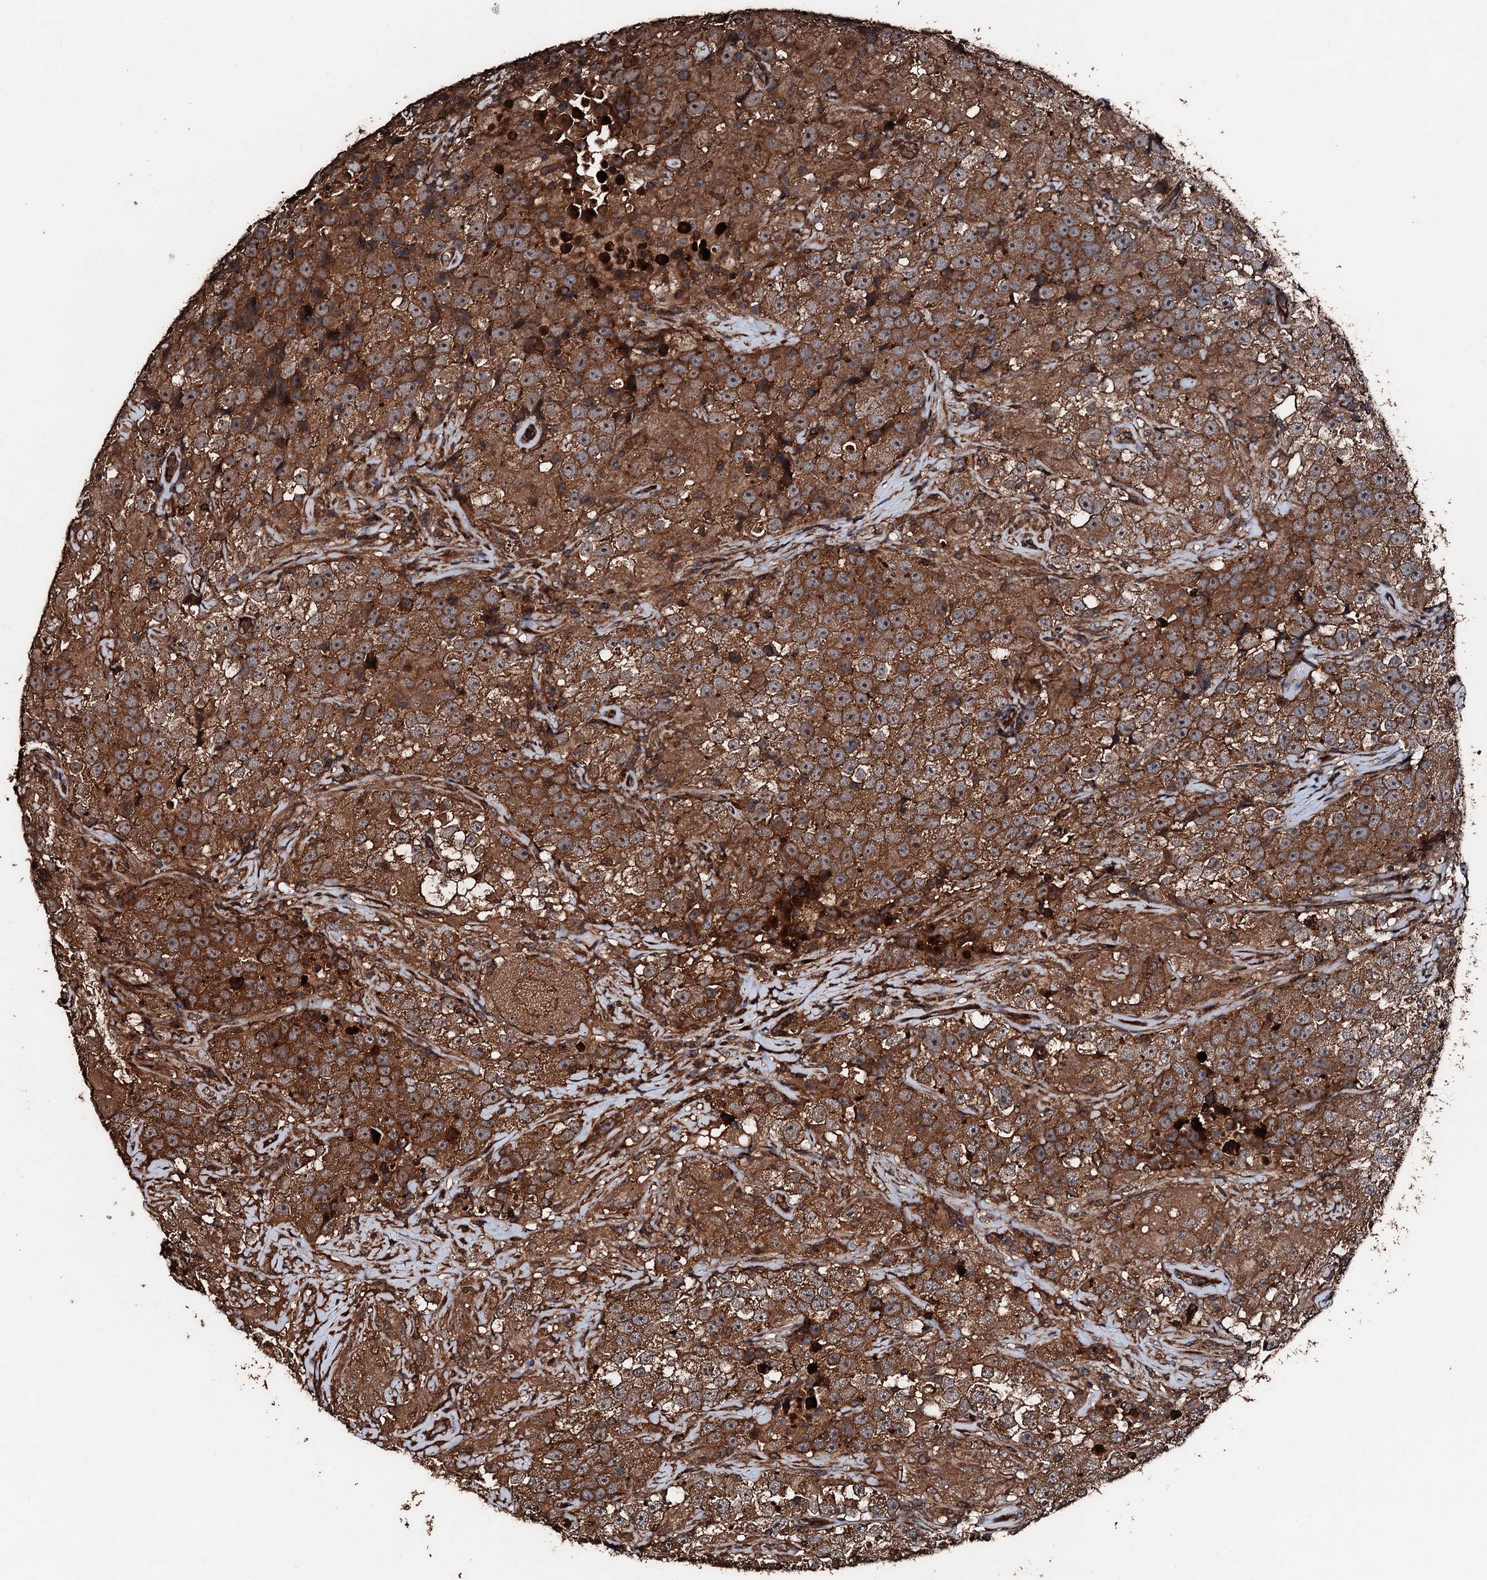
{"staining": {"intensity": "strong", "quantity": ">75%", "location": "cytoplasmic/membranous"}, "tissue": "testis cancer", "cell_type": "Tumor cells", "image_type": "cancer", "snomed": [{"axis": "morphology", "description": "Seminoma, NOS"}, {"axis": "topography", "description": "Testis"}], "caption": "Protein expression analysis of human testis cancer reveals strong cytoplasmic/membranous staining in approximately >75% of tumor cells.", "gene": "KIF18A", "patient": {"sex": "male", "age": 46}}